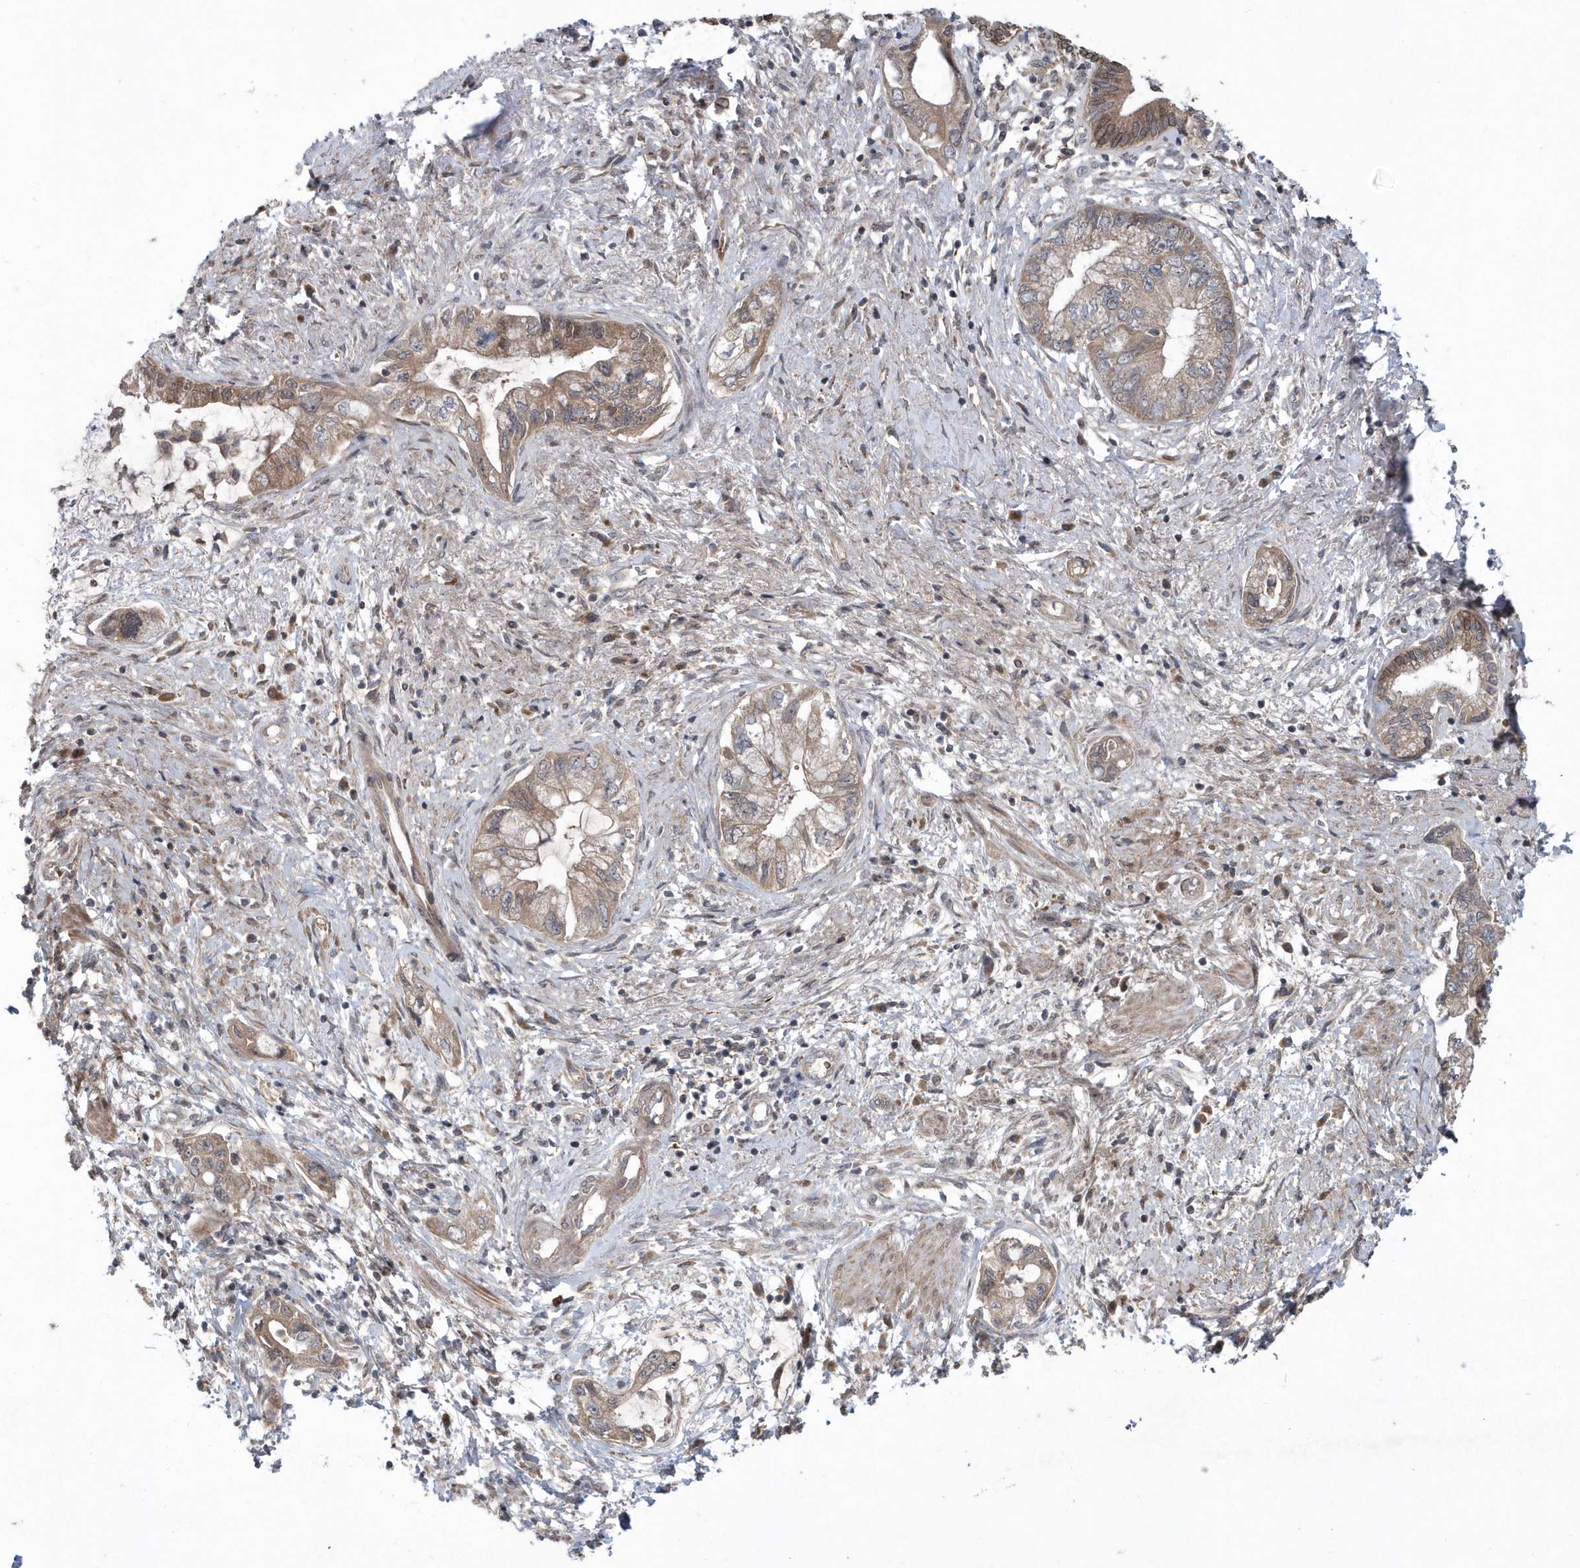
{"staining": {"intensity": "weak", "quantity": ">75%", "location": "cytoplasmic/membranous"}, "tissue": "pancreatic cancer", "cell_type": "Tumor cells", "image_type": "cancer", "snomed": [{"axis": "morphology", "description": "Adenocarcinoma, NOS"}, {"axis": "topography", "description": "Pancreas"}], "caption": "A brown stain labels weak cytoplasmic/membranous positivity of a protein in adenocarcinoma (pancreatic) tumor cells.", "gene": "HMGCS1", "patient": {"sex": "female", "age": 73}}